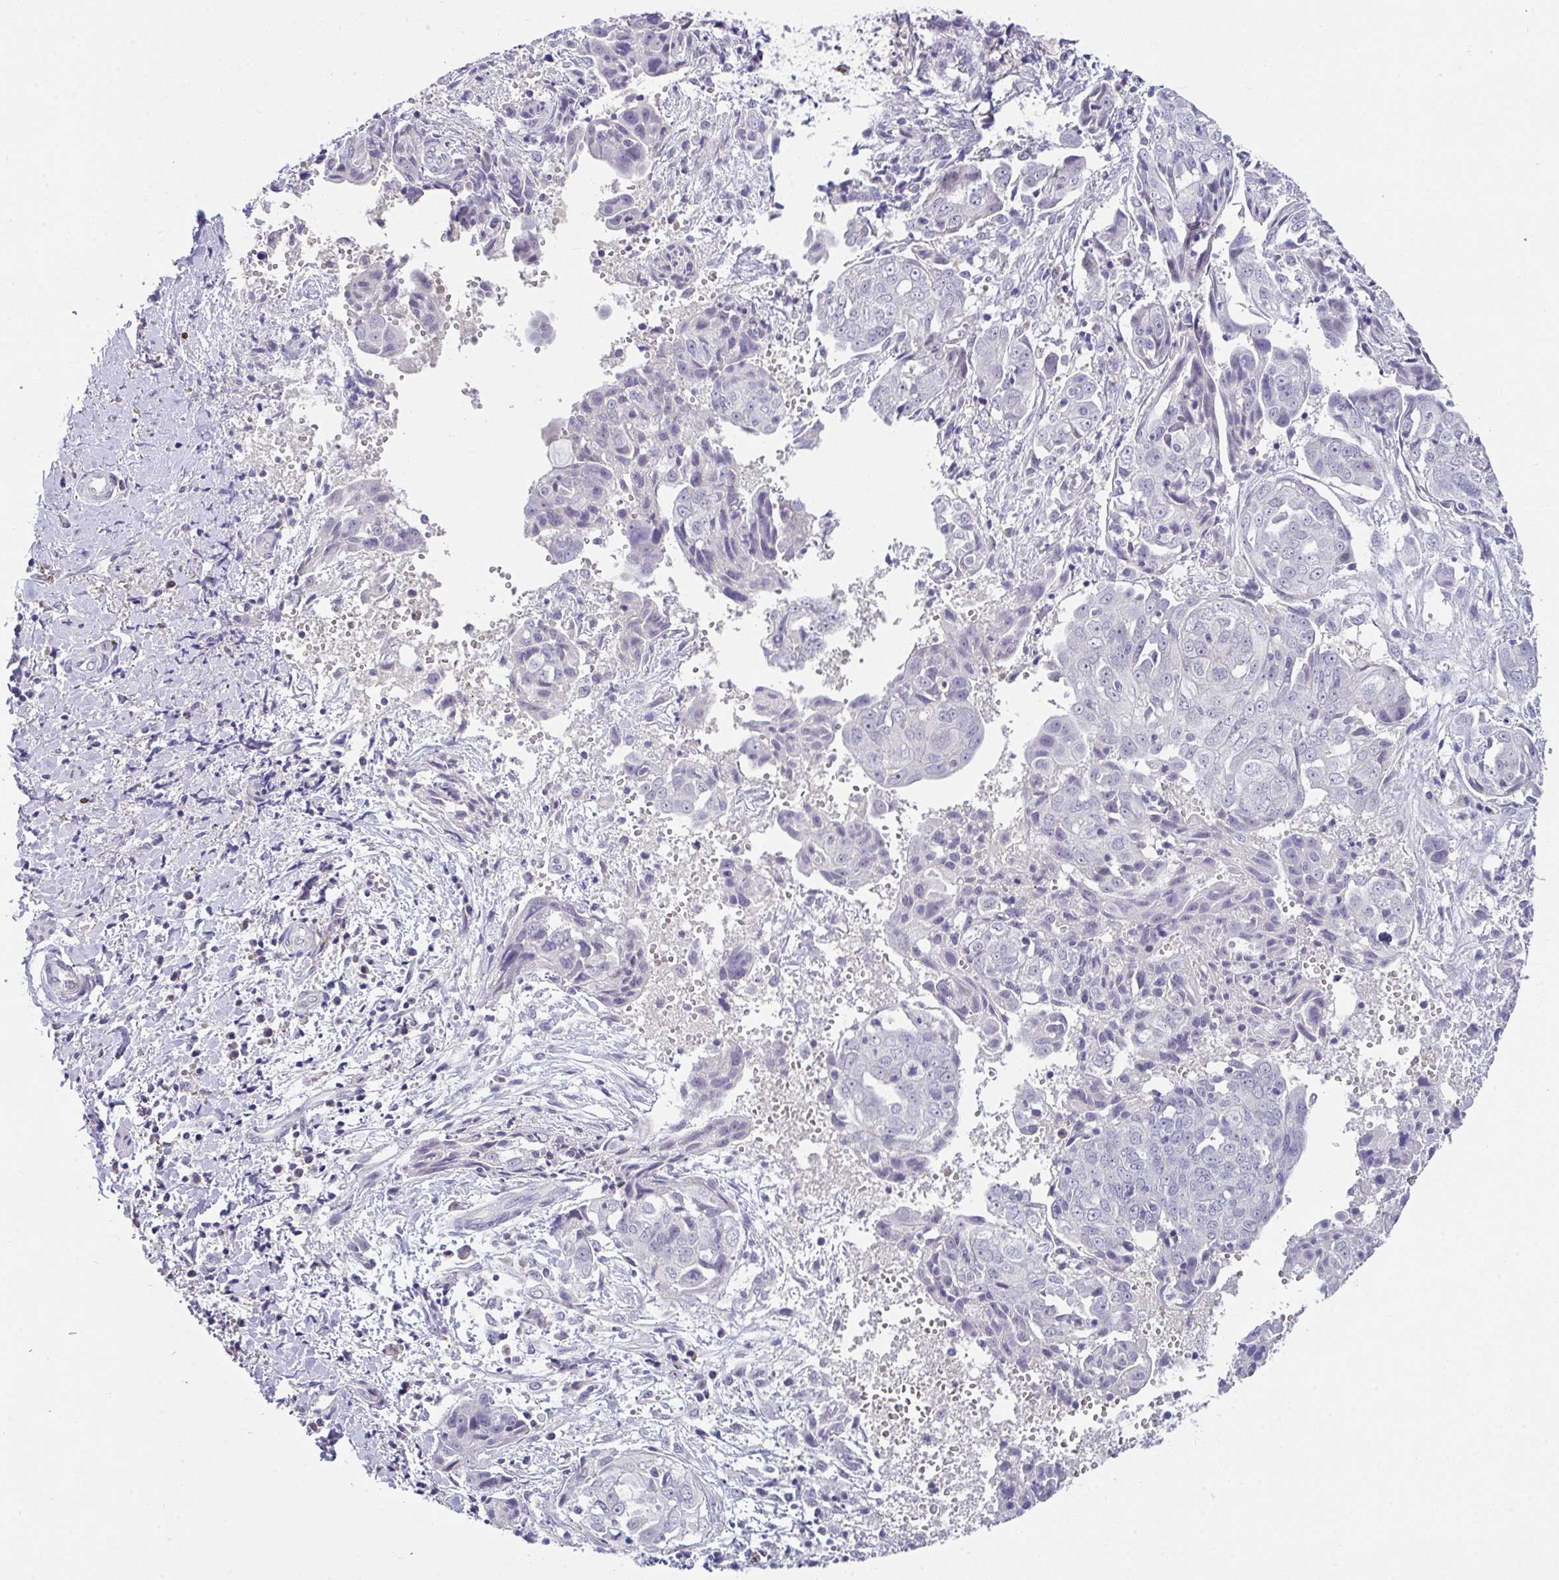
{"staining": {"intensity": "negative", "quantity": "none", "location": "none"}, "tissue": "ovarian cancer", "cell_type": "Tumor cells", "image_type": "cancer", "snomed": [{"axis": "morphology", "description": "Carcinoma, endometroid"}, {"axis": "topography", "description": "Ovary"}], "caption": "Tumor cells are negative for brown protein staining in ovarian cancer (endometroid carcinoma).", "gene": "GLTPD2", "patient": {"sex": "female", "age": 70}}